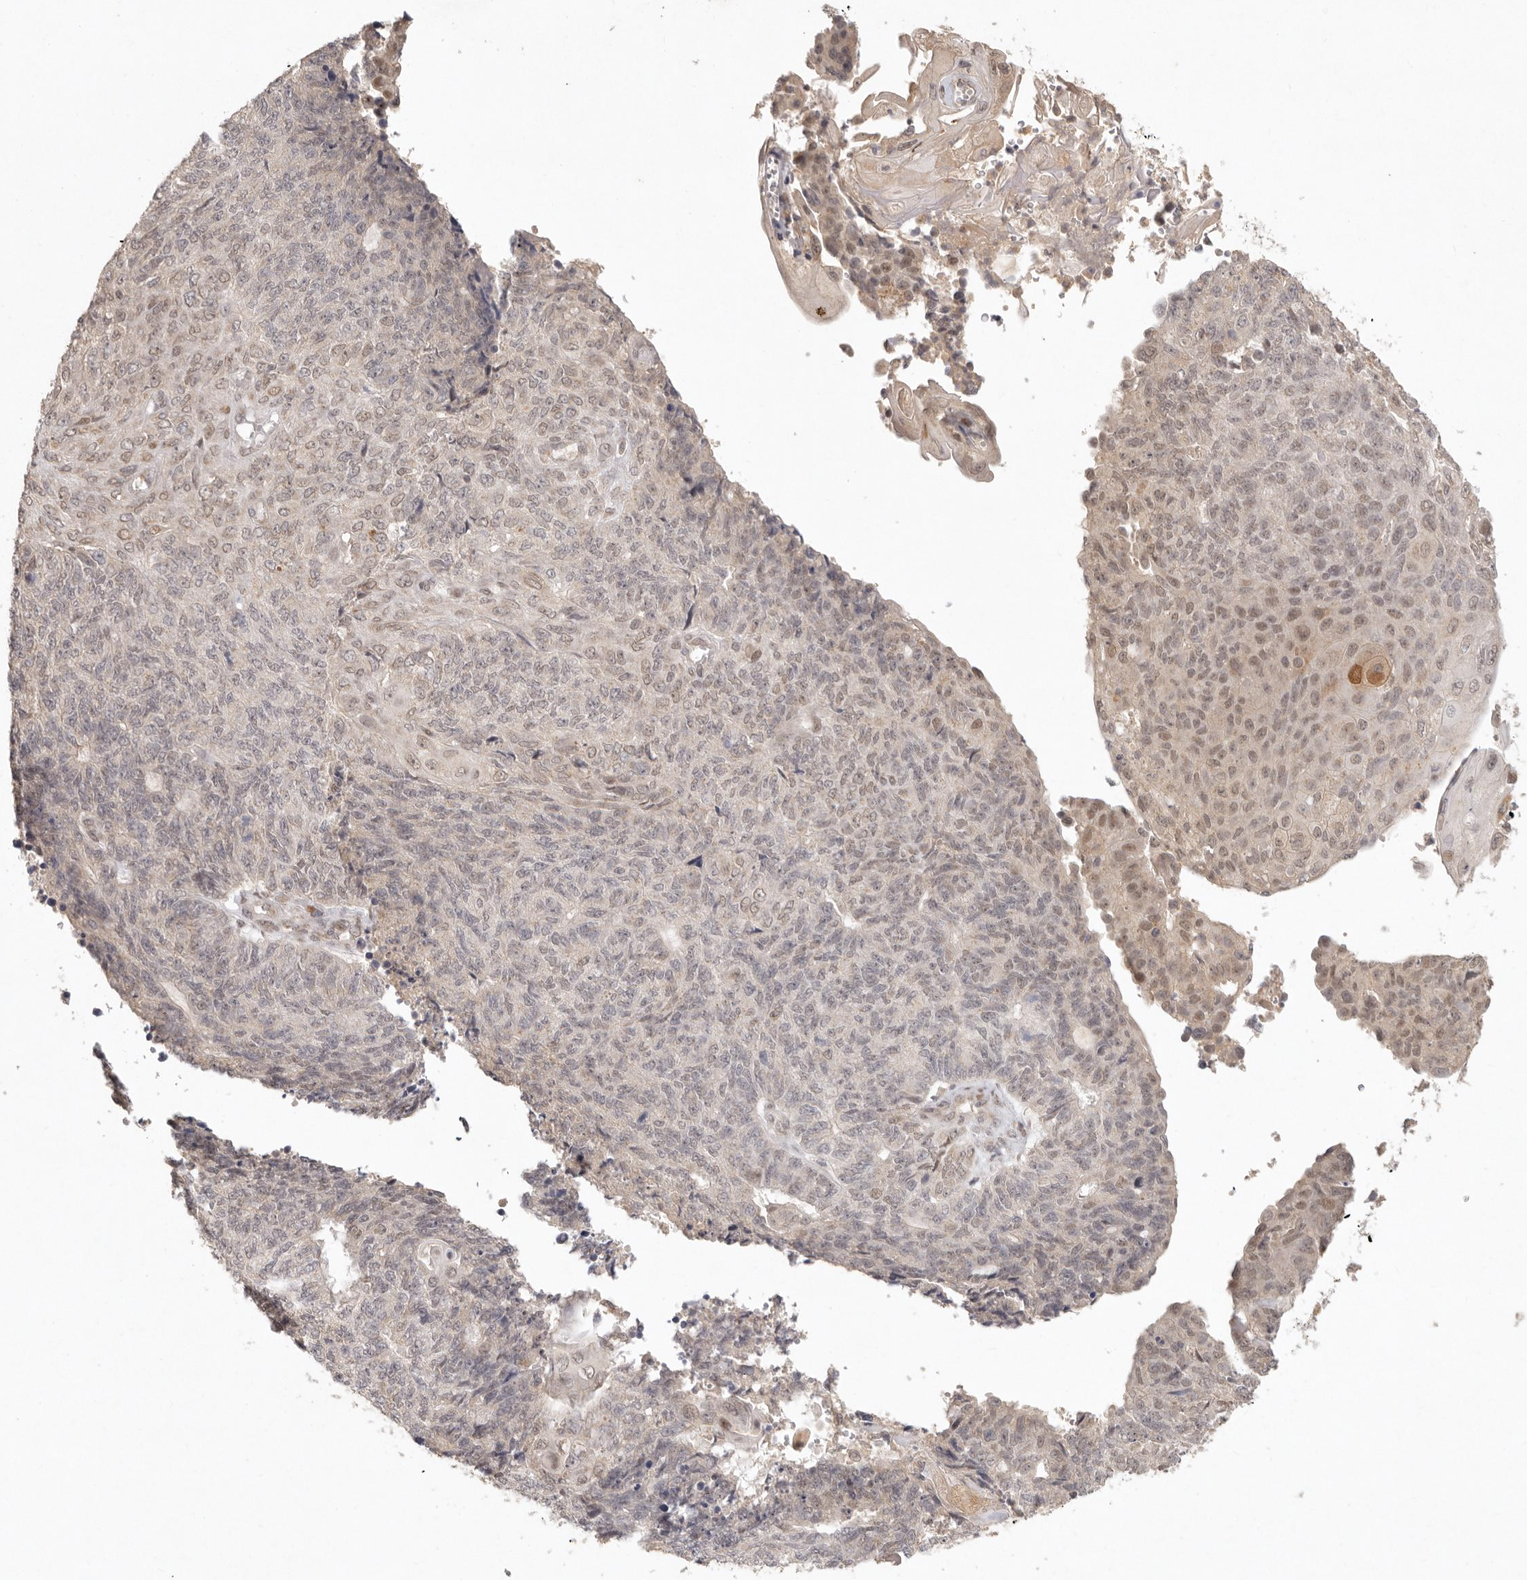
{"staining": {"intensity": "weak", "quantity": "25%-75%", "location": "nuclear"}, "tissue": "endometrial cancer", "cell_type": "Tumor cells", "image_type": "cancer", "snomed": [{"axis": "morphology", "description": "Adenocarcinoma, NOS"}, {"axis": "topography", "description": "Endometrium"}], "caption": "The histopathology image shows immunohistochemical staining of endometrial cancer (adenocarcinoma). There is weak nuclear staining is present in approximately 25%-75% of tumor cells.", "gene": "LRRC75A", "patient": {"sex": "female", "age": 32}}